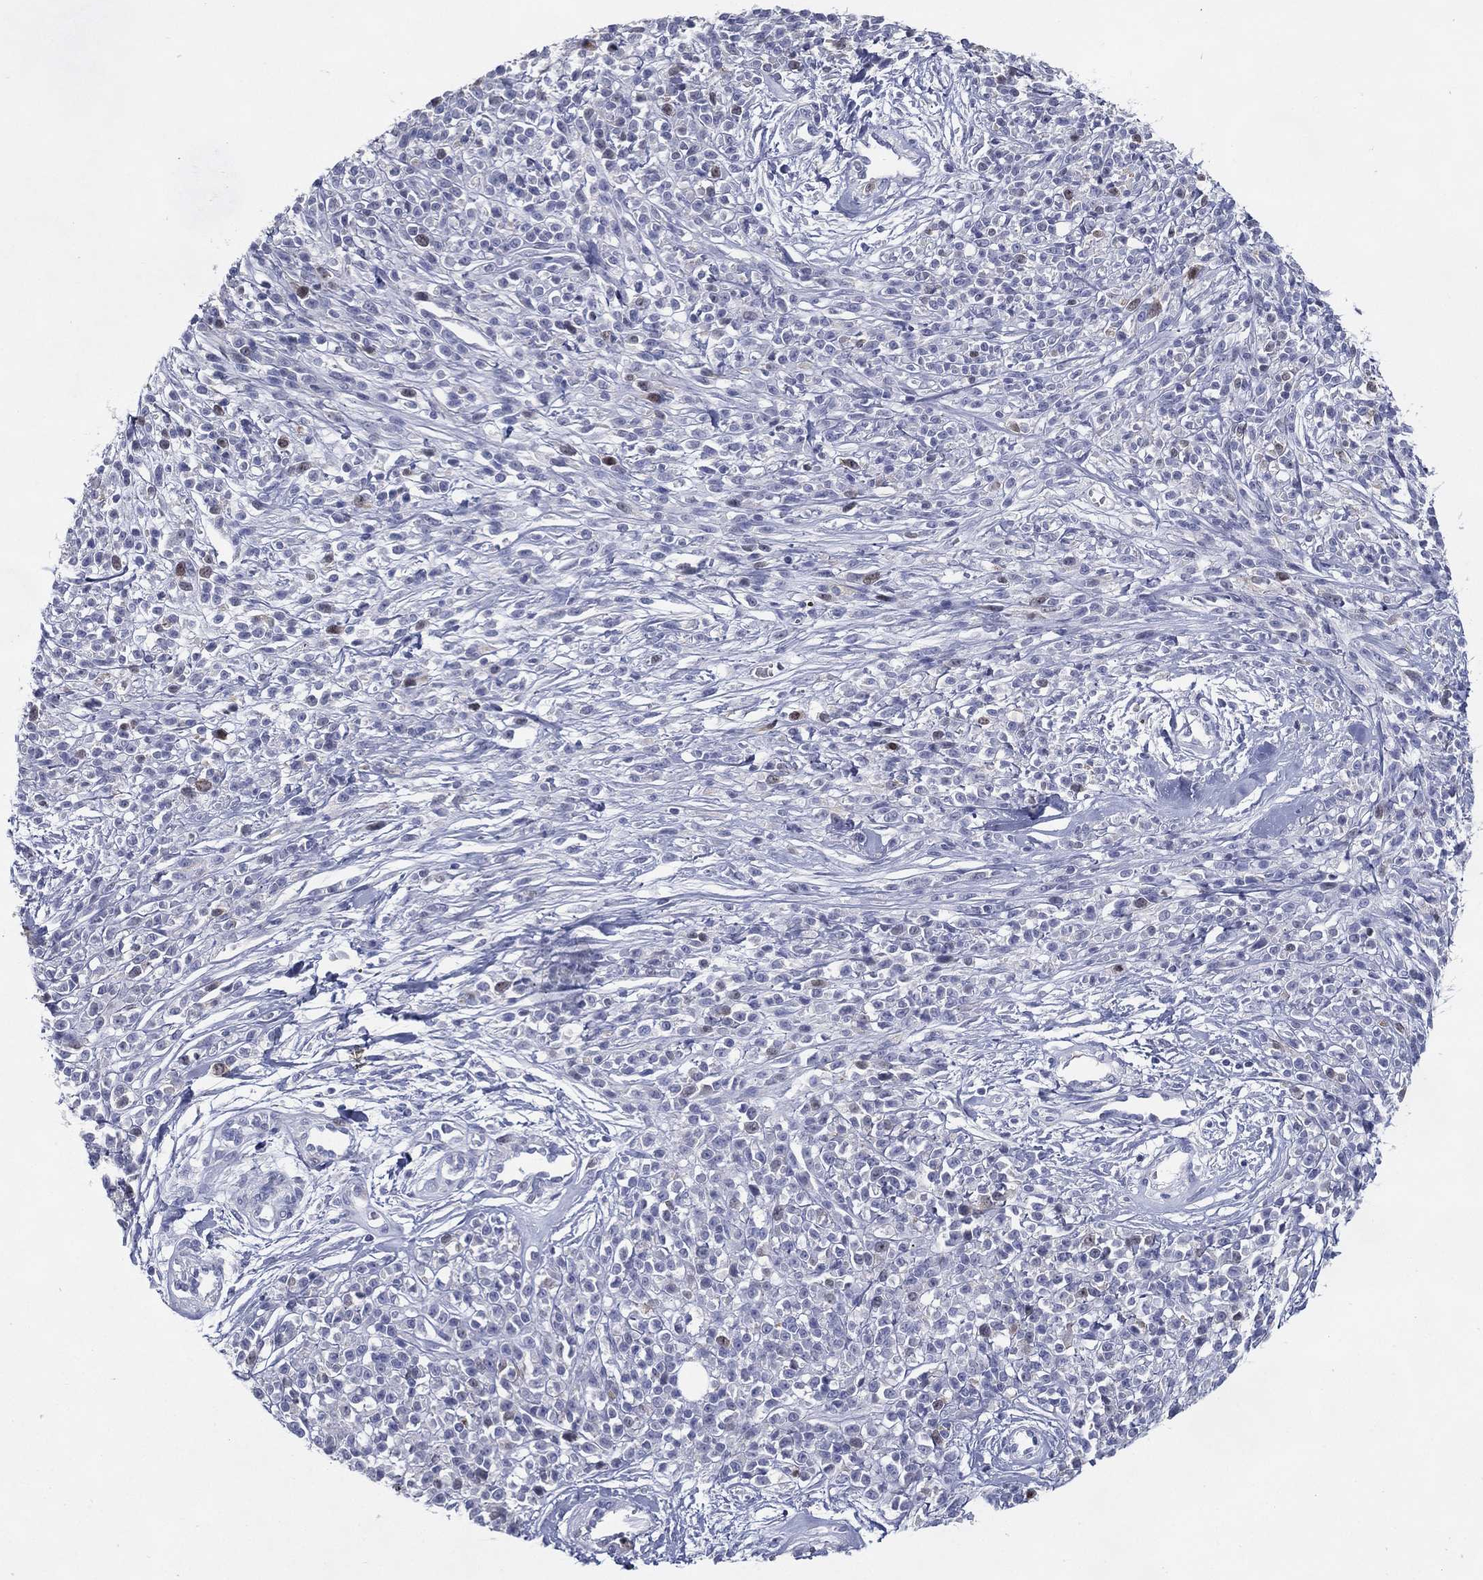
{"staining": {"intensity": "negative", "quantity": "none", "location": "none"}, "tissue": "melanoma", "cell_type": "Tumor cells", "image_type": "cancer", "snomed": [{"axis": "morphology", "description": "Malignant melanoma, NOS"}, {"axis": "topography", "description": "Skin"}, {"axis": "topography", "description": "Skin of trunk"}], "caption": "Immunohistochemistry (IHC) micrograph of human malignant melanoma stained for a protein (brown), which exhibits no staining in tumor cells.", "gene": "KIF2C", "patient": {"sex": "male", "age": 74}}